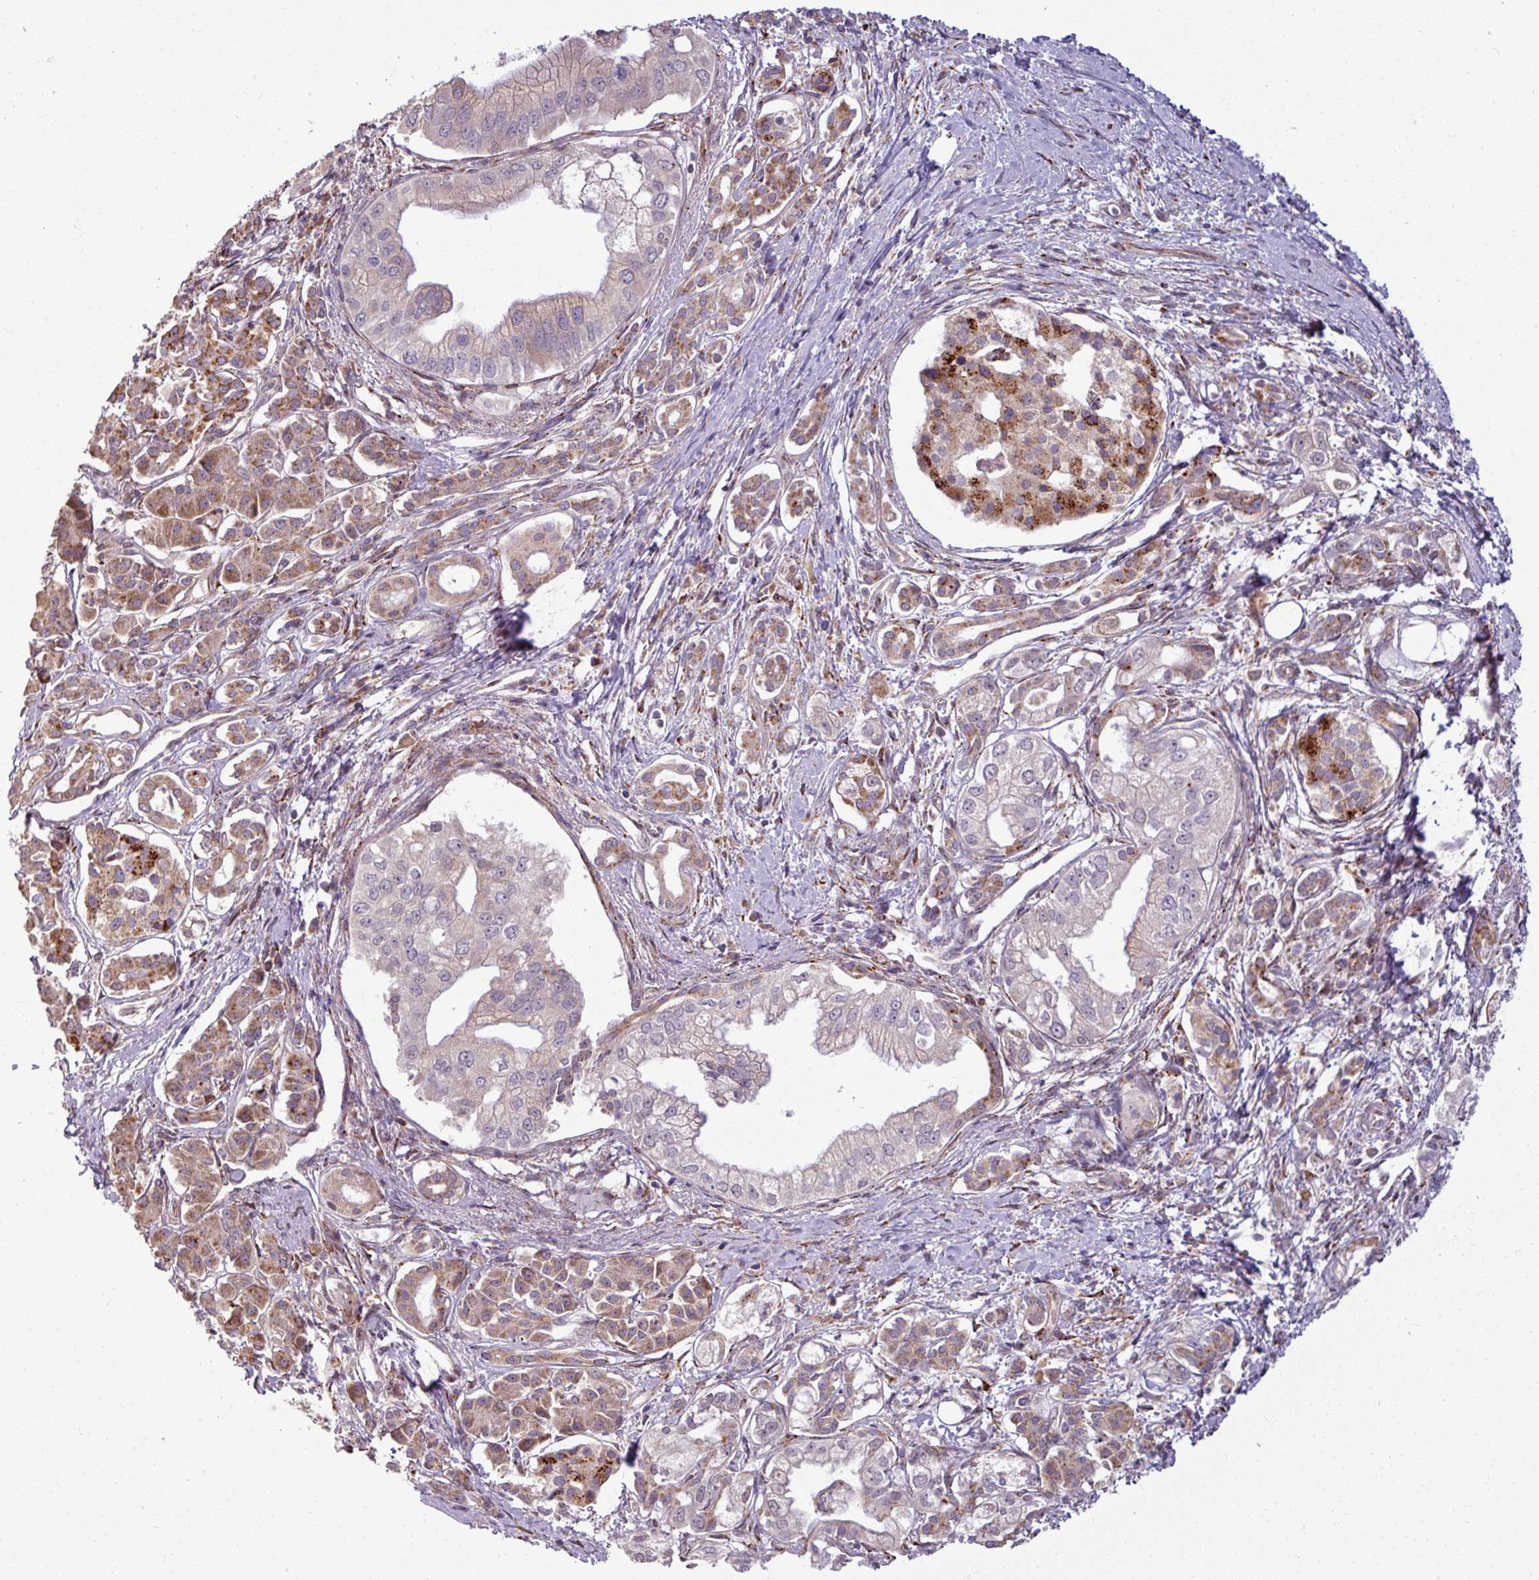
{"staining": {"intensity": "weak", "quantity": "25%-75%", "location": "cytoplasmic/membranous"}, "tissue": "pancreatic cancer", "cell_type": "Tumor cells", "image_type": "cancer", "snomed": [{"axis": "morphology", "description": "Adenocarcinoma, NOS"}, {"axis": "topography", "description": "Pancreas"}], "caption": "Immunohistochemical staining of pancreatic cancer exhibits low levels of weak cytoplasmic/membranous staining in approximately 25%-75% of tumor cells.", "gene": "MAGT1", "patient": {"sex": "male", "age": 70}}